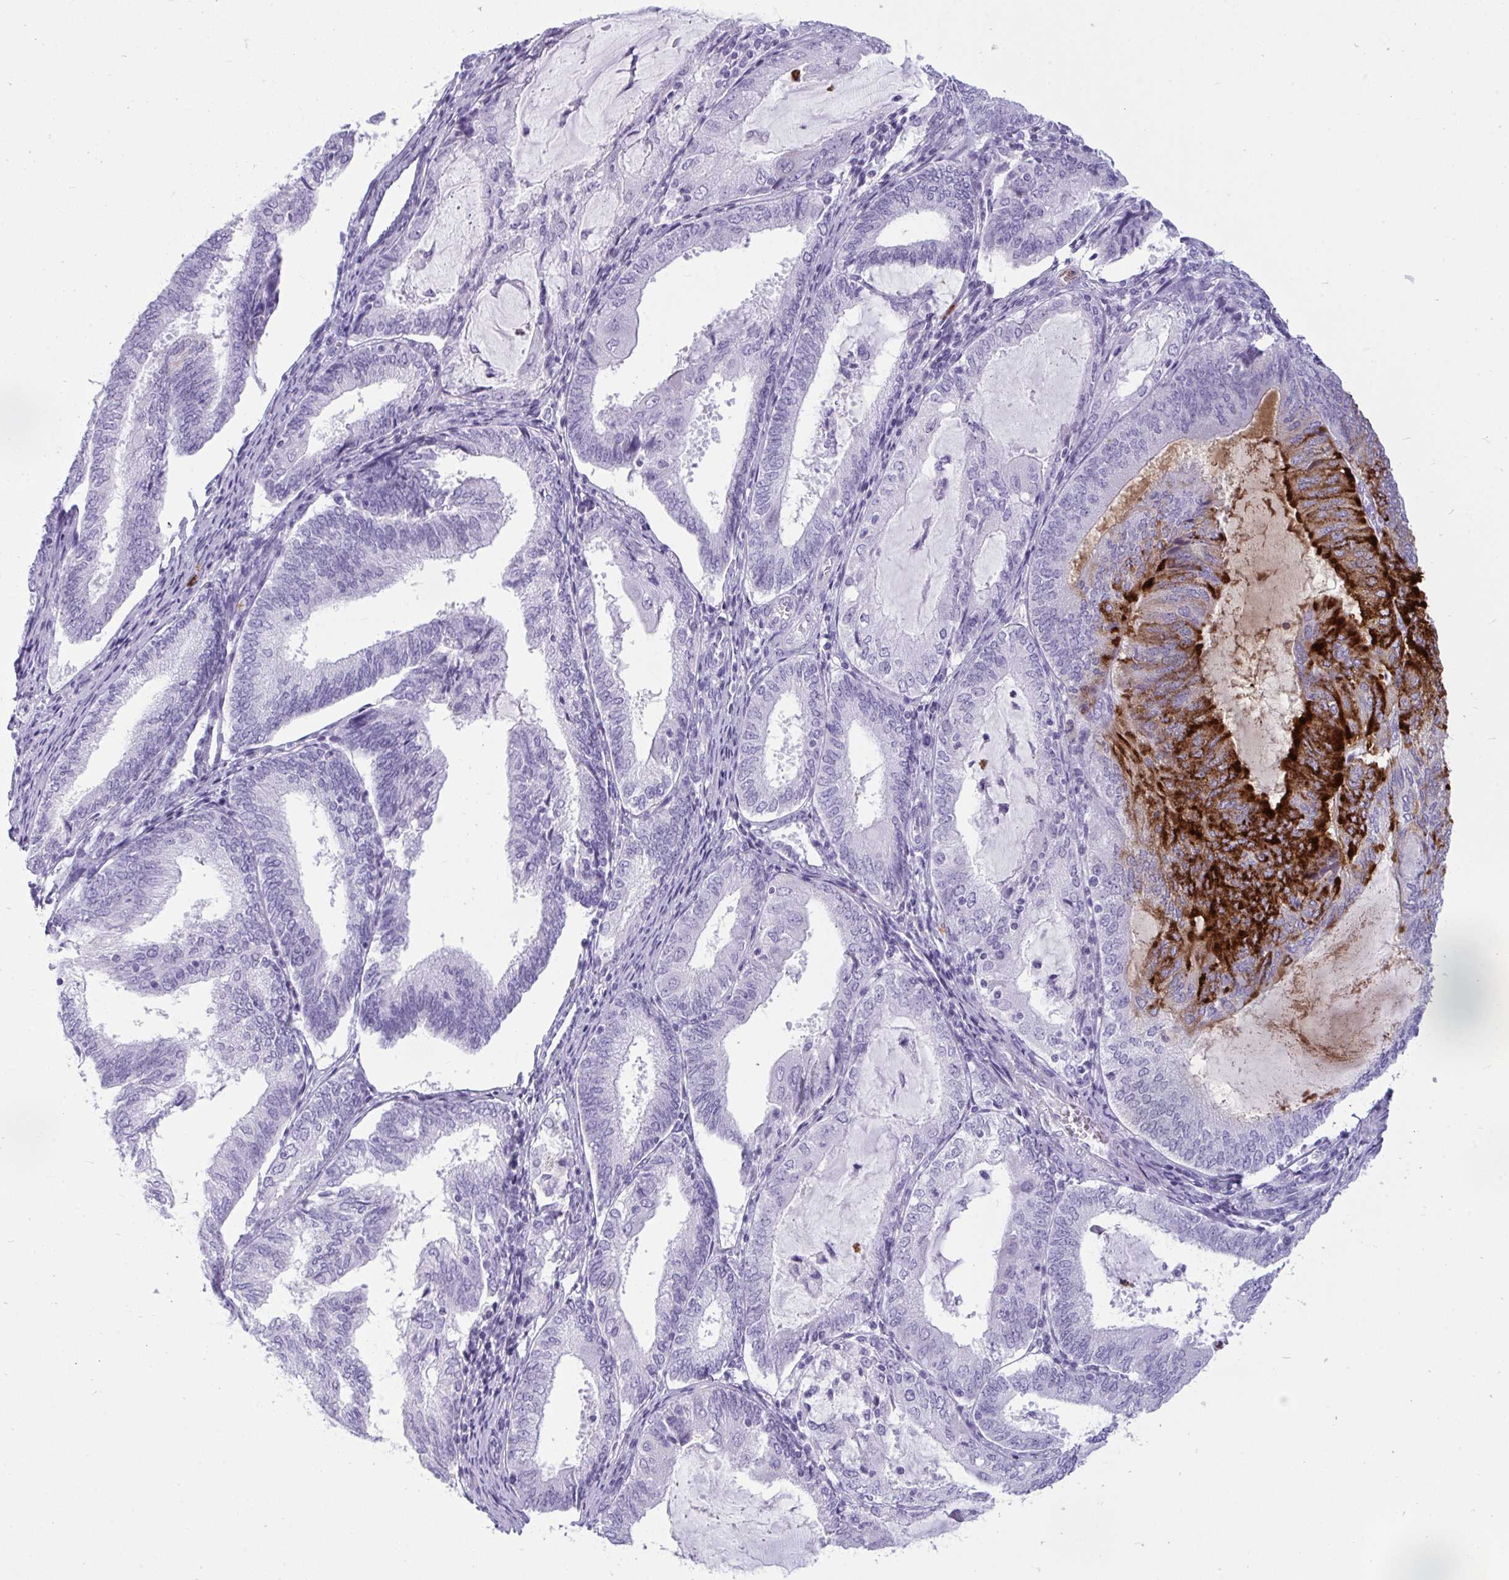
{"staining": {"intensity": "strong", "quantity": "<25%", "location": "cytoplasmic/membranous"}, "tissue": "endometrial cancer", "cell_type": "Tumor cells", "image_type": "cancer", "snomed": [{"axis": "morphology", "description": "Adenocarcinoma, NOS"}, {"axis": "topography", "description": "Endometrium"}], "caption": "Immunohistochemistry staining of endometrial cancer, which displays medium levels of strong cytoplasmic/membranous expression in approximately <25% of tumor cells indicating strong cytoplasmic/membranous protein positivity. The staining was performed using DAB (3,3'-diaminobenzidine) (brown) for protein detection and nuclei were counterstained in hematoxylin (blue).", "gene": "ARHGAP42", "patient": {"sex": "female", "age": 81}}